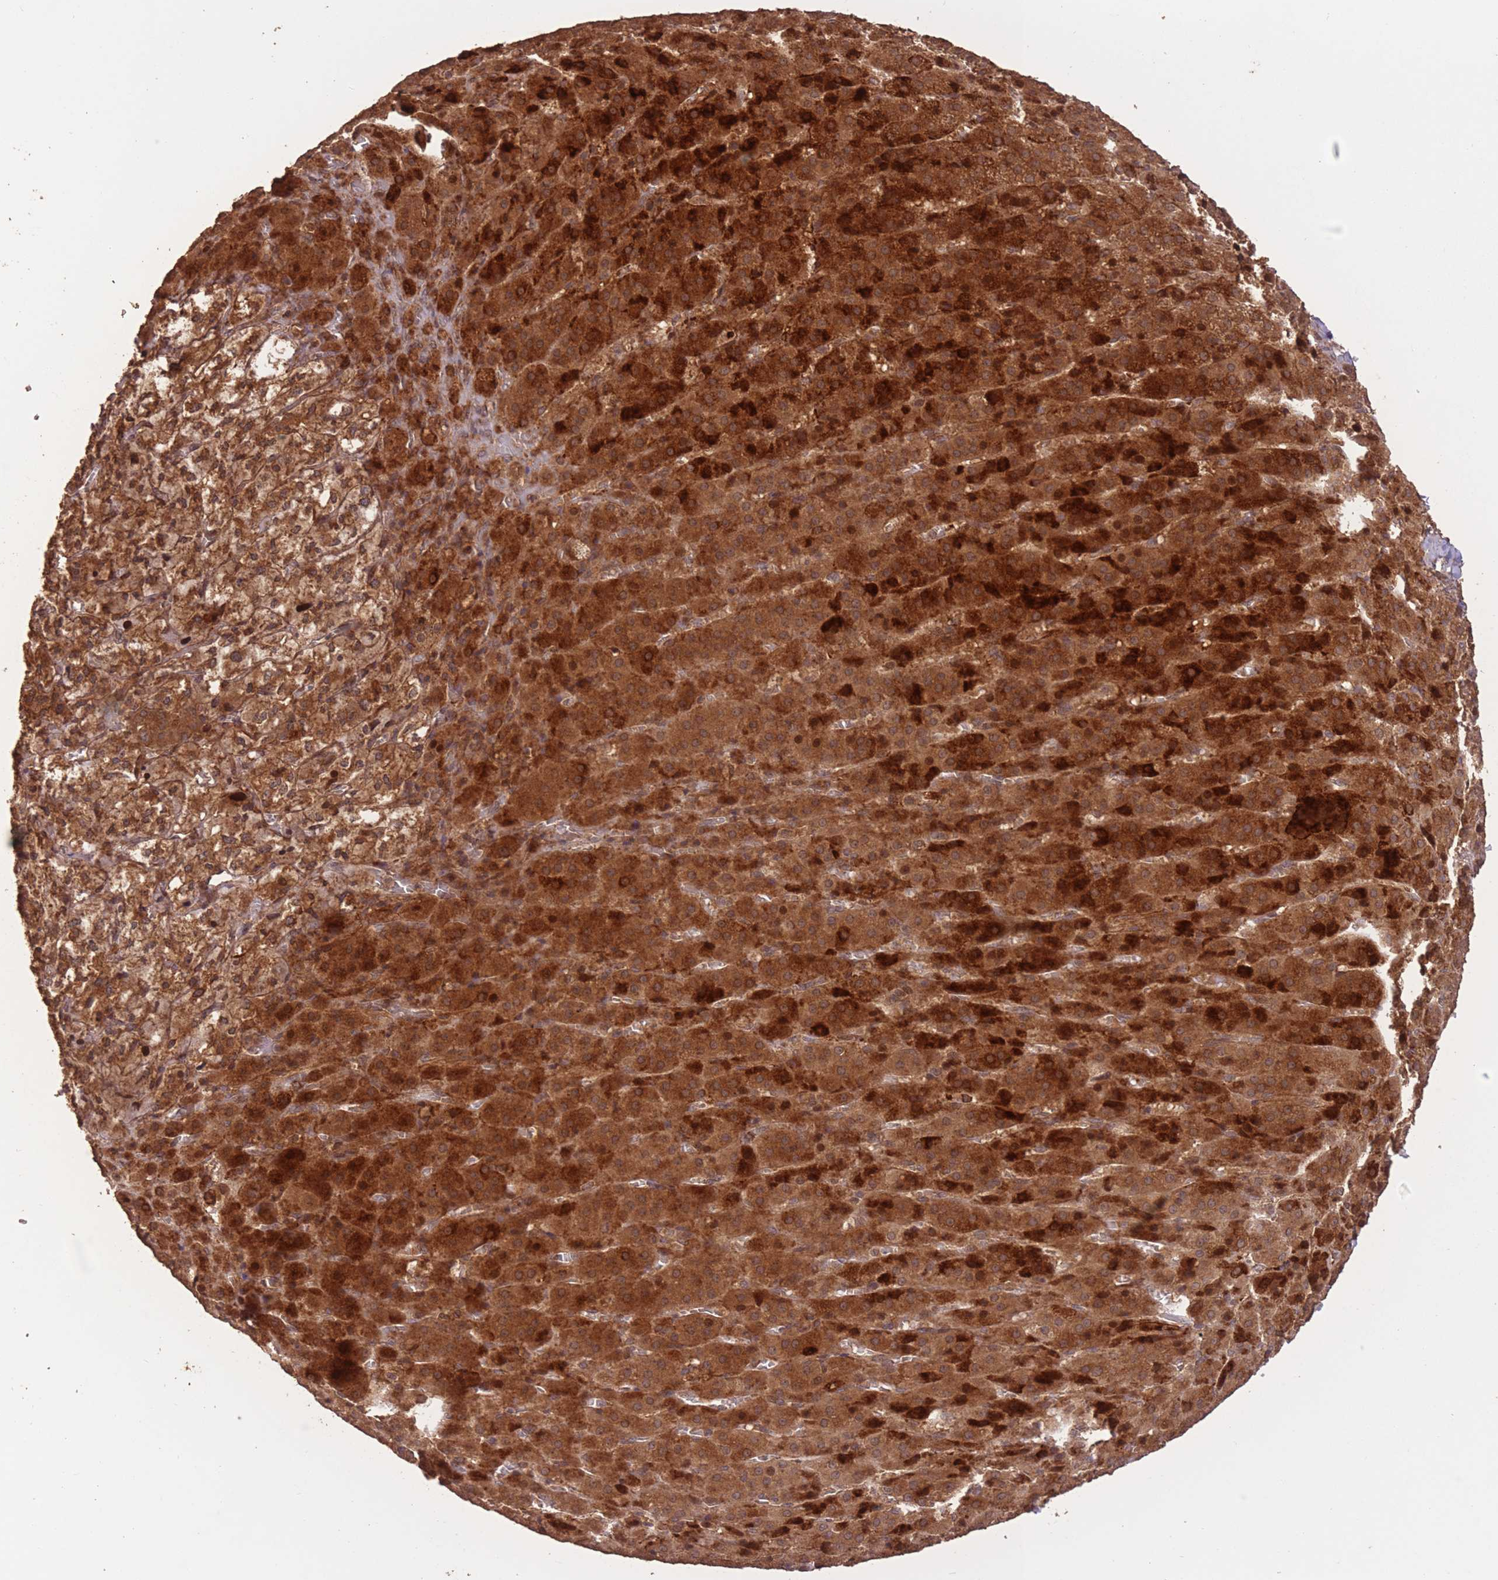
{"staining": {"intensity": "strong", "quantity": ">75%", "location": "cytoplasmic/membranous,nuclear"}, "tissue": "adrenal gland", "cell_type": "Glandular cells", "image_type": "normal", "snomed": [{"axis": "morphology", "description": "Normal tissue, NOS"}, {"axis": "topography", "description": "Adrenal gland"}], "caption": "Adrenal gland stained for a protein (brown) demonstrates strong cytoplasmic/membranous,nuclear positive staining in about >75% of glandular cells.", "gene": "ERBB3", "patient": {"sex": "female", "age": 41}}